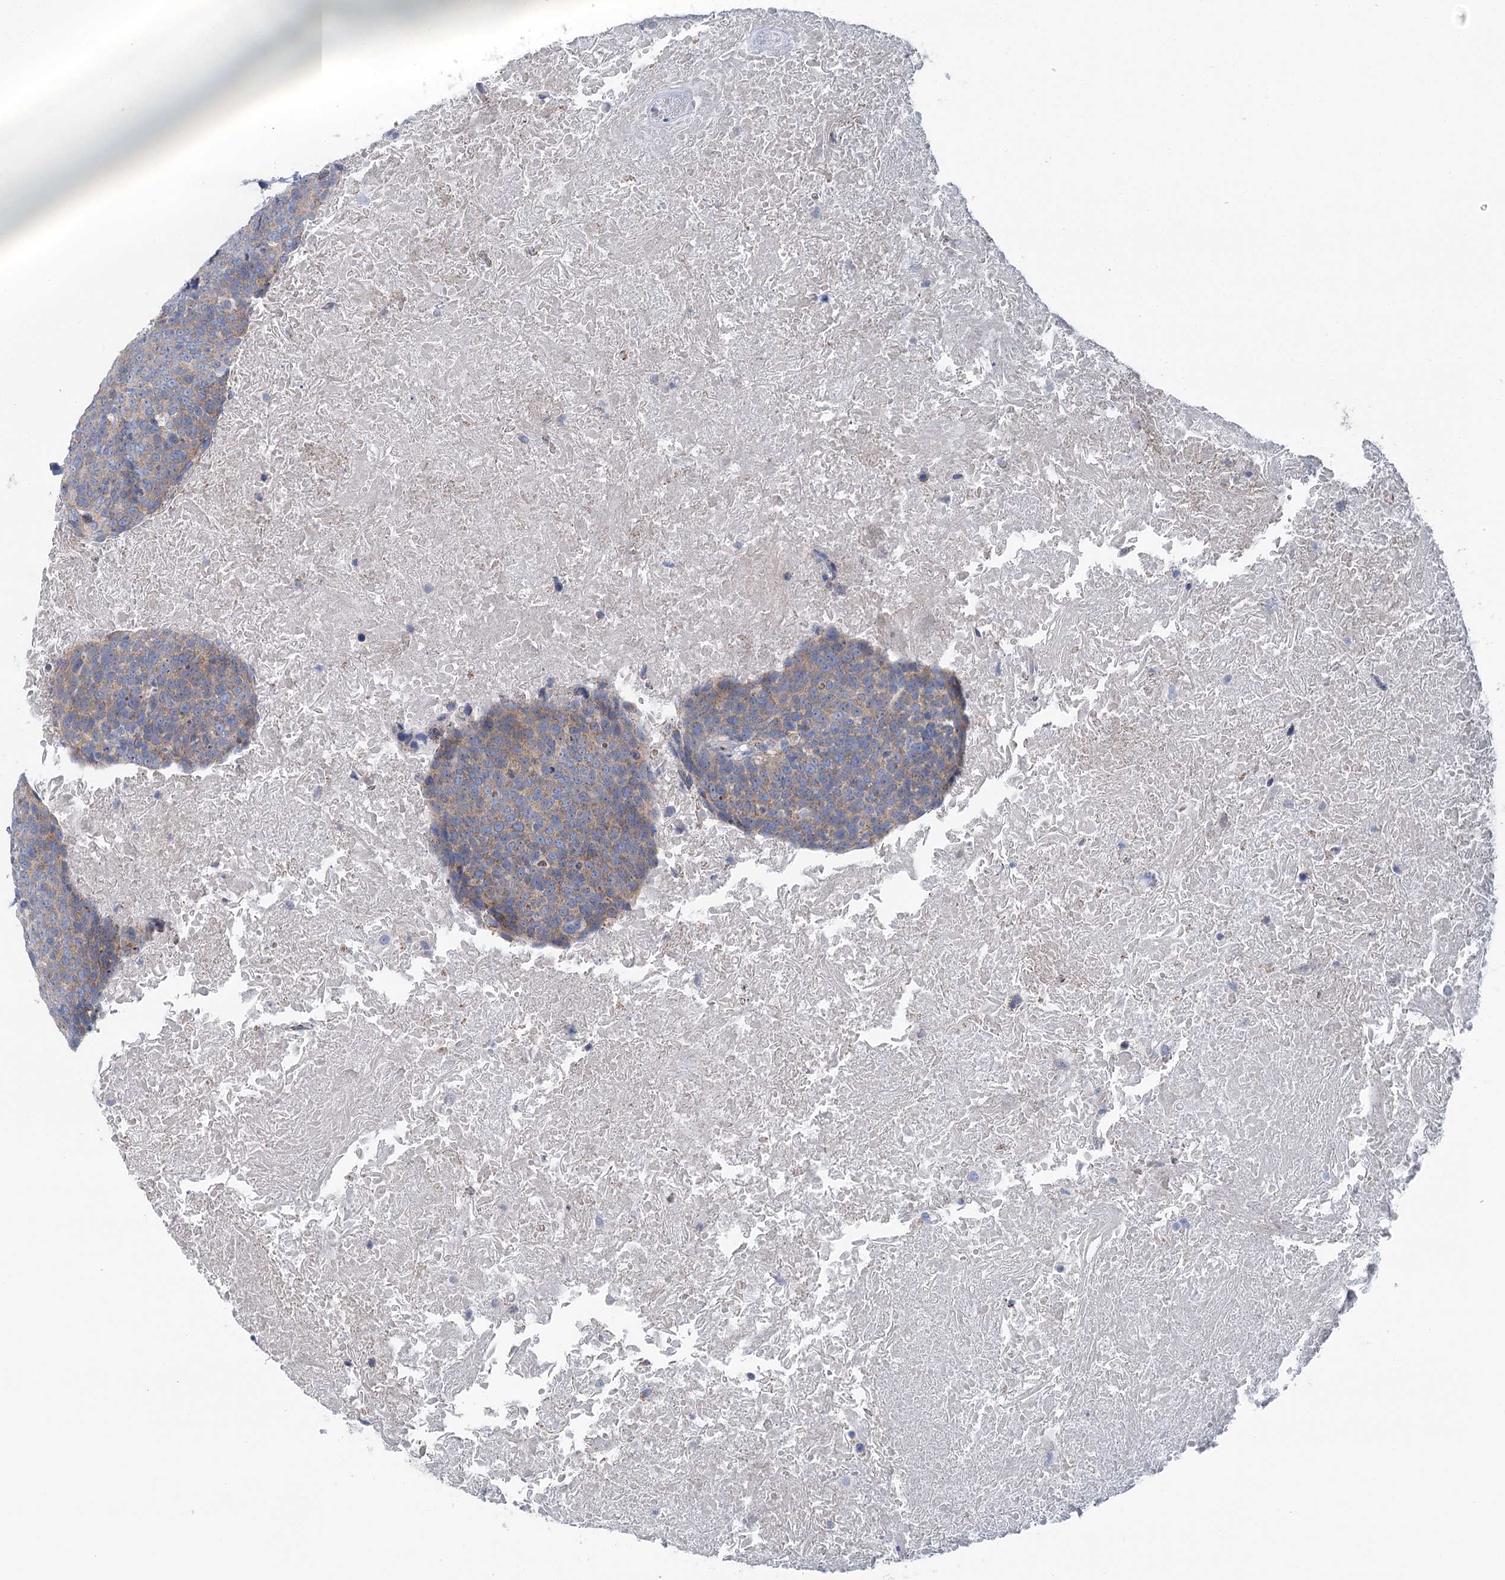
{"staining": {"intensity": "moderate", "quantity": ">75%", "location": "cytoplasmic/membranous"}, "tissue": "head and neck cancer", "cell_type": "Tumor cells", "image_type": "cancer", "snomed": [{"axis": "morphology", "description": "Squamous cell carcinoma, NOS"}, {"axis": "morphology", "description": "Squamous cell carcinoma, metastatic, NOS"}, {"axis": "topography", "description": "Lymph node"}, {"axis": "topography", "description": "Head-Neck"}], "caption": "The immunohistochemical stain shows moderate cytoplasmic/membranous staining in tumor cells of head and neck cancer (metastatic squamous cell carcinoma) tissue. Ihc stains the protein in brown and the nuclei are stained blue.", "gene": "MARK2", "patient": {"sex": "male", "age": 62}}